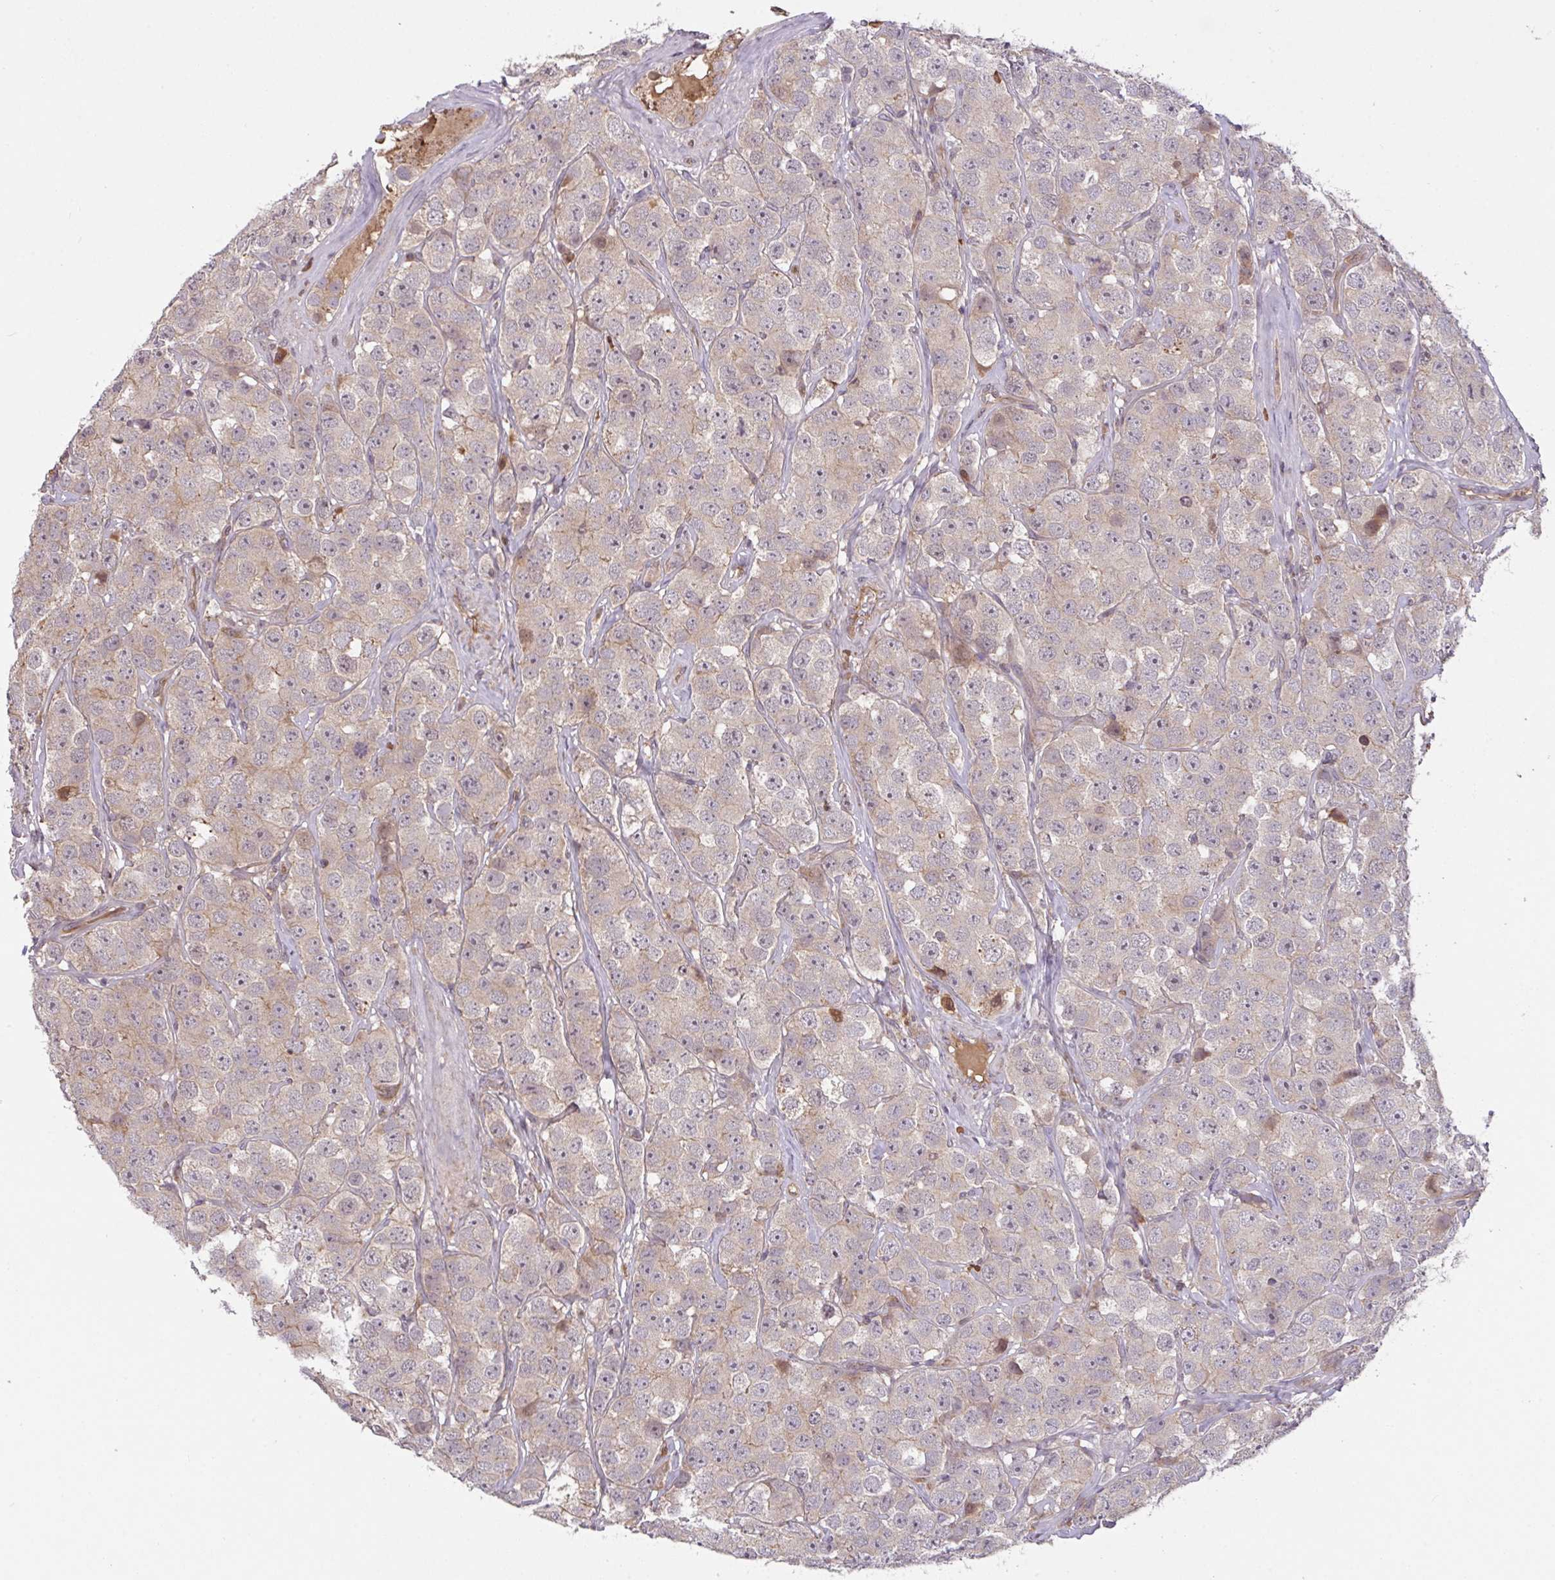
{"staining": {"intensity": "negative", "quantity": "none", "location": "none"}, "tissue": "testis cancer", "cell_type": "Tumor cells", "image_type": "cancer", "snomed": [{"axis": "morphology", "description": "Seminoma, NOS"}, {"axis": "topography", "description": "Testis"}], "caption": "Tumor cells are negative for brown protein staining in testis cancer.", "gene": "FCER1A", "patient": {"sex": "male", "age": 28}}